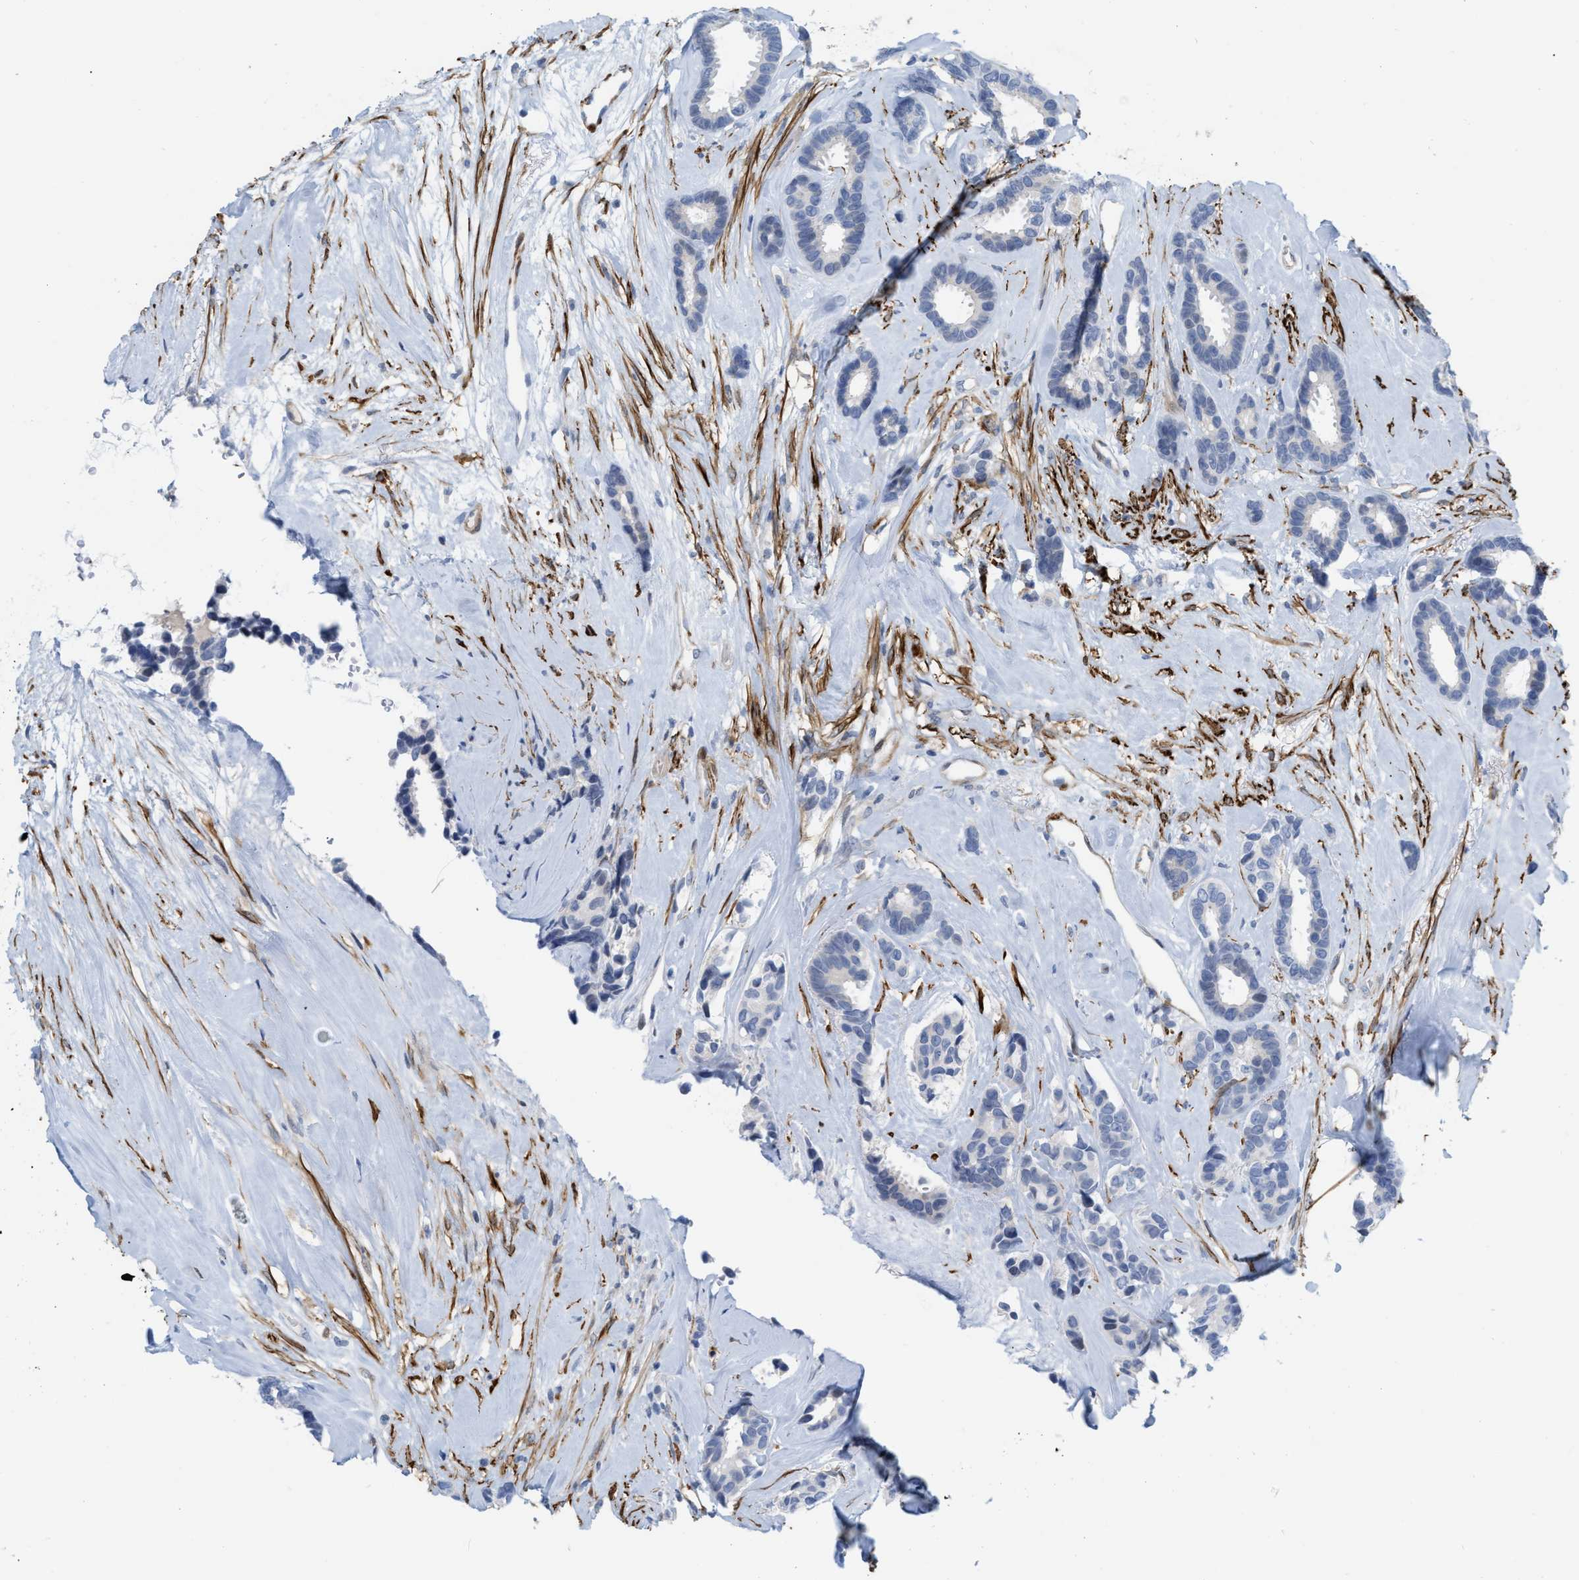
{"staining": {"intensity": "negative", "quantity": "none", "location": "none"}, "tissue": "breast cancer", "cell_type": "Tumor cells", "image_type": "cancer", "snomed": [{"axis": "morphology", "description": "Duct carcinoma"}, {"axis": "topography", "description": "Breast"}], "caption": "Tumor cells are negative for protein expression in human breast cancer.", "gene": "TAGLN", "patient": {"sex": "female", "age": 87}}